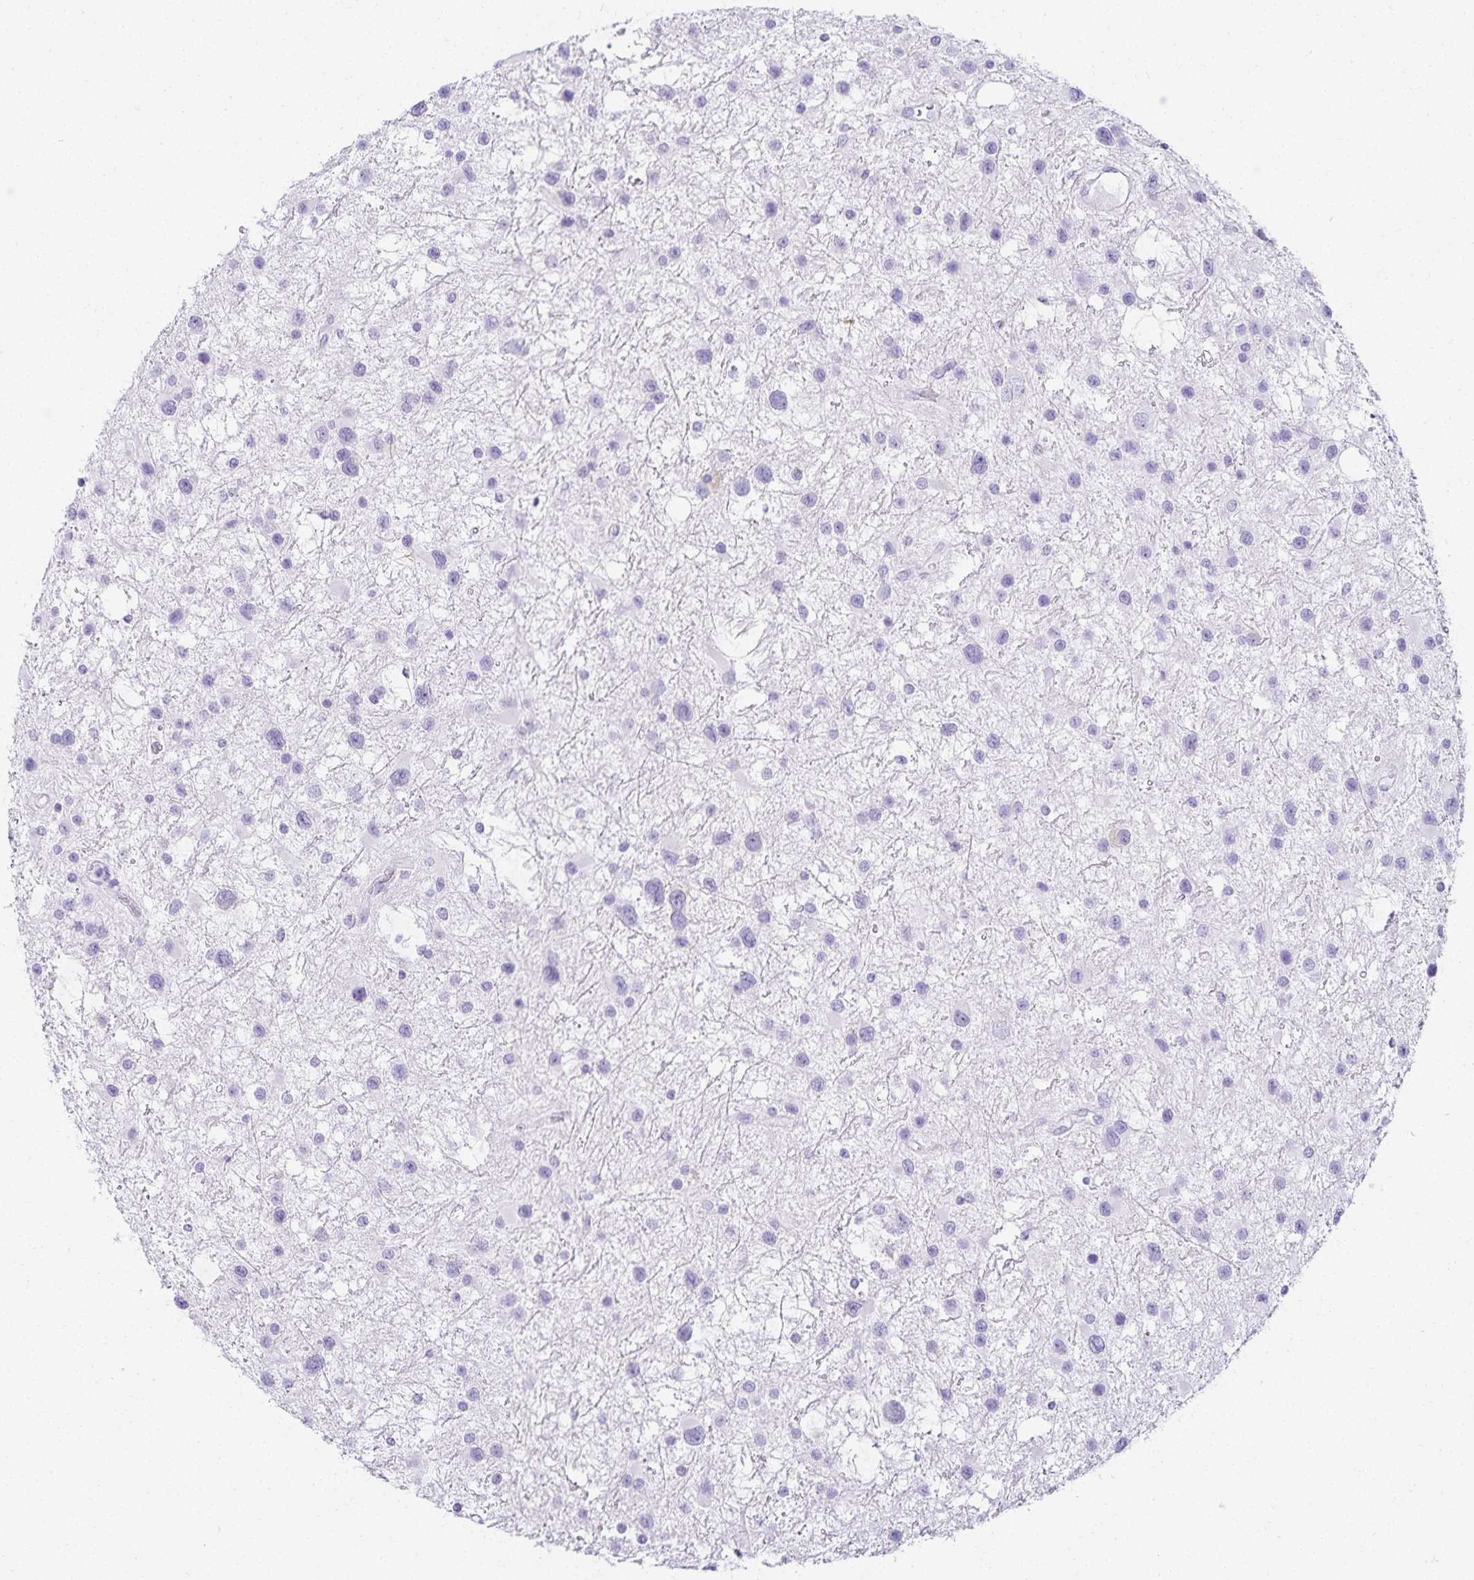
{"staining": {"intensity": "negative", "quantity": "none", "location": "none"}, "tissue": "glioma", "cell_type": "Tumor cells", "image_type": "cancer", "snomed": [{"axis": "morphology", "description": "Glioma, malignant, Low grade"}, {"axis": "topography", "description": "Brain"}], "caption": "Tumor cells are negative for brown protein staining in malignant glioma (low-grade).", "gene": "GP2", "patient": {"sex": "female", "age": 32}}